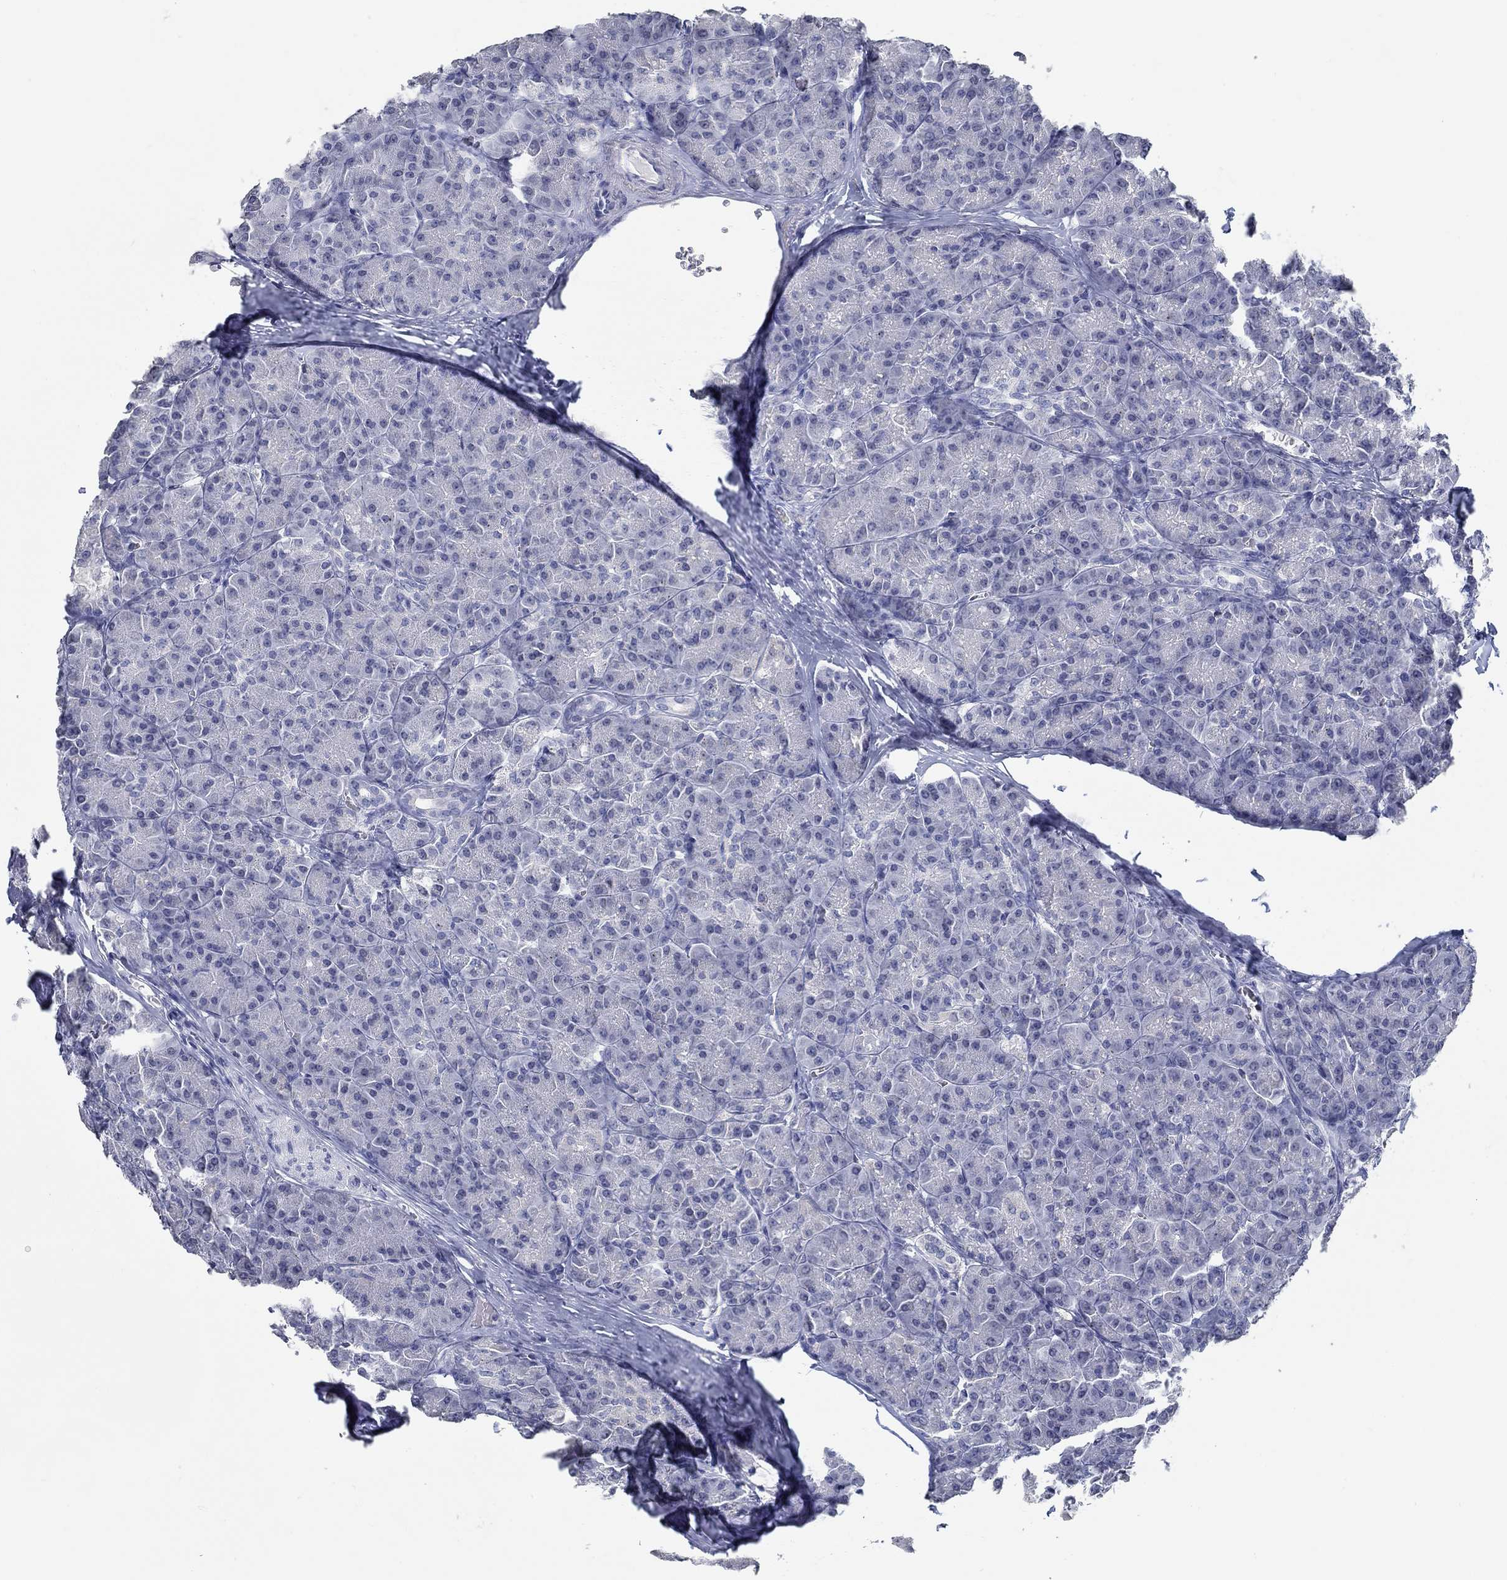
{"staining": {"intensity": "negative", "quantity": "none", "location": "none"}, "tissue": "pancreas", "cell_type": "Exocrine glandular cells", "image_type": "normal", "snomed": [{"axis": "morphology", "description": "Normal tissue, NOS"}, {"axis": "topography", "description": "Pancreas"}], "caption": "Exocrine glandular cells show no significant expression in normal pancreas. The staining is performed using DAB brown chromogen with nuclei counter-stained in using hematoxylin.", "gene": "NUP155", "patient": {"sex": "male", "age": 57}}